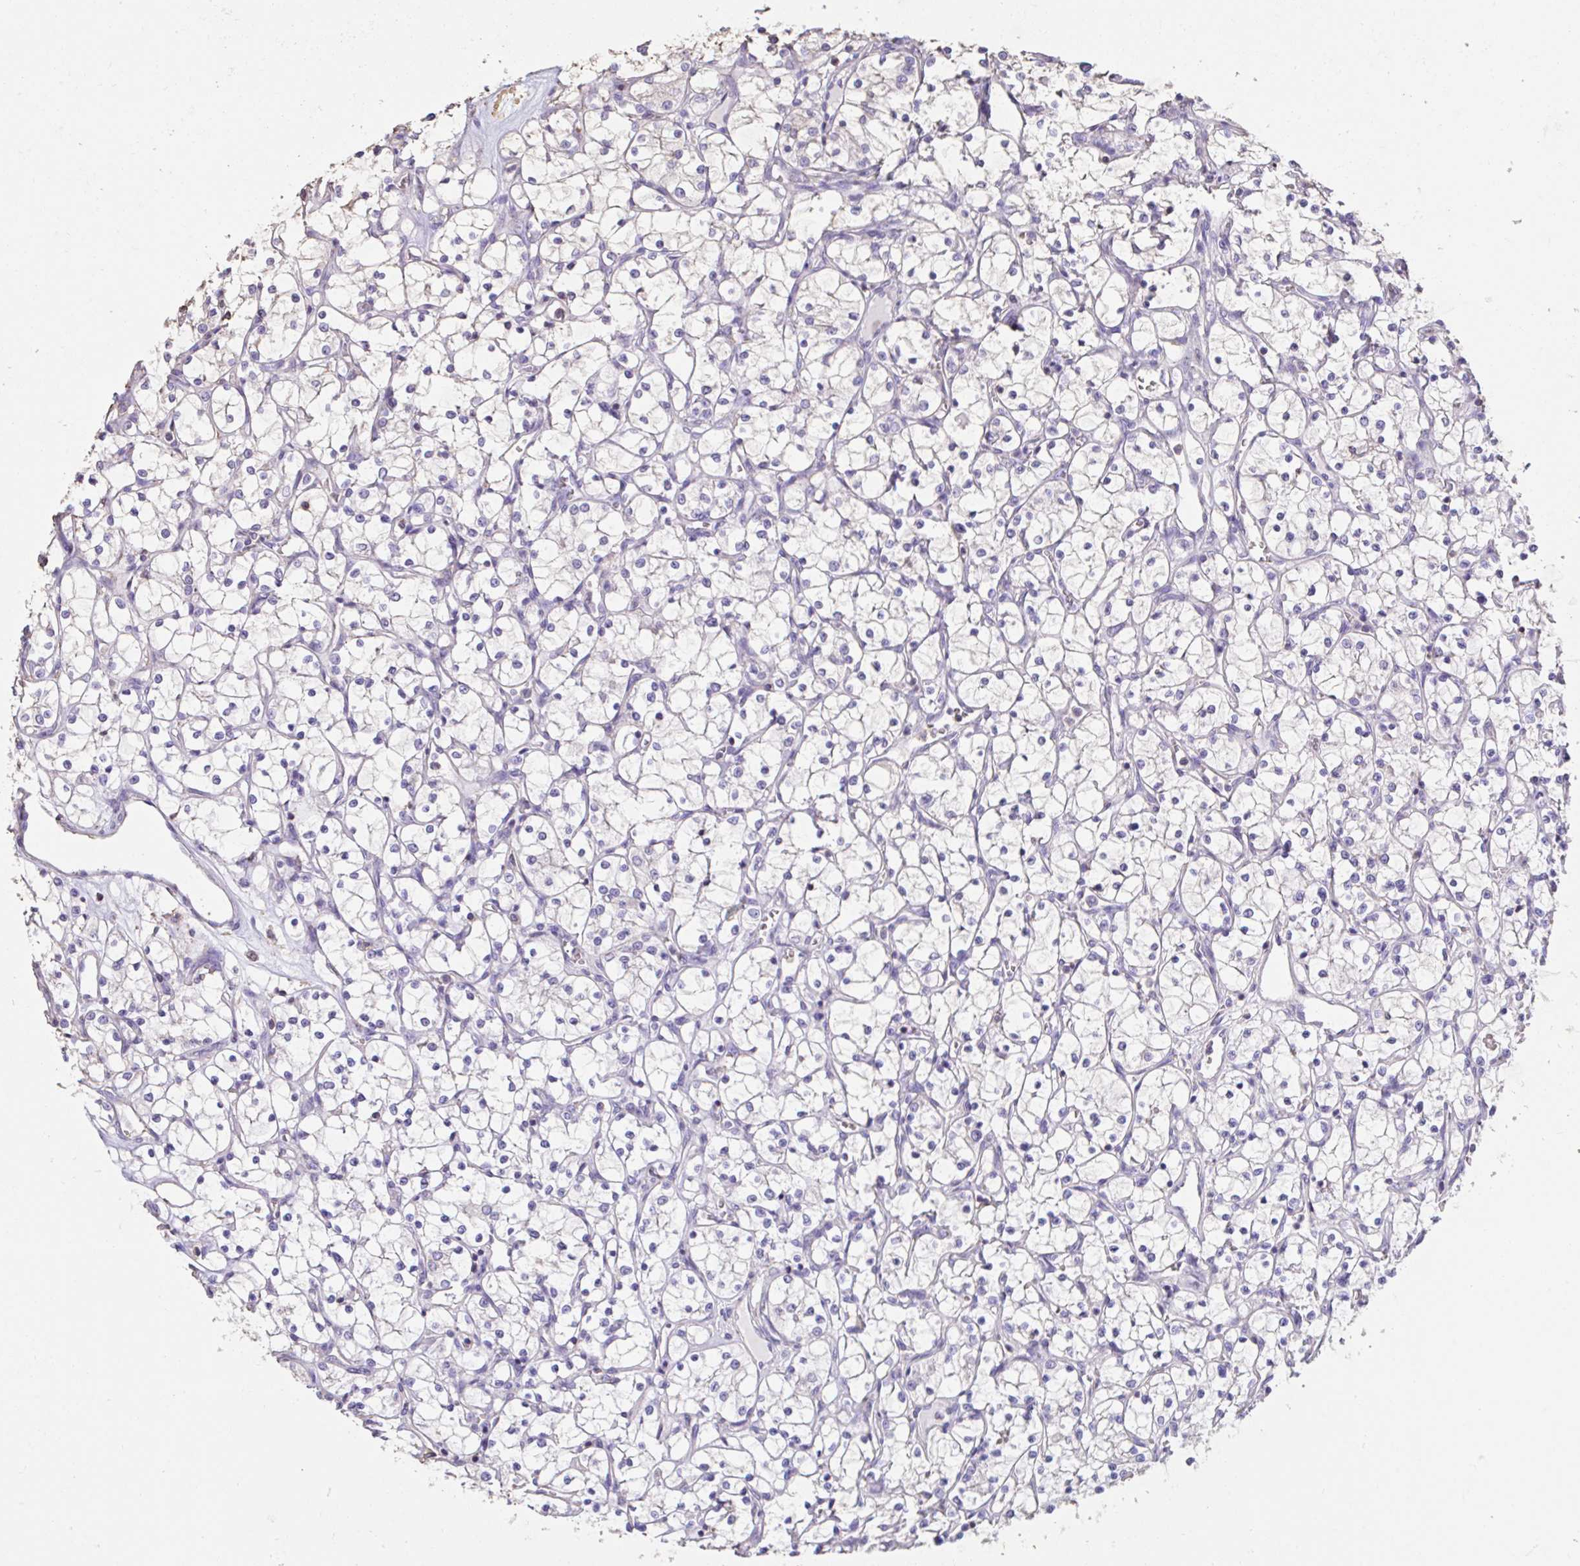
{"staining": {"intensity": "negative", "quantity": "none", "location": "none"}, "tissue": "renal cancer", "cell_type": "Tumor cells", "image_type": "cancer", "snomed": [{"axis": "morphology", "description": "Adenocarcinoma, NOS"}, {"axis": "topography", "description": "Kidney"}], "caption": "Immunohistochemical staining of human renal cancer demonstrates no significant positivity in tumor cells. (DAB (3,3'-diaminobenzidine) IHC, high magnification).", "gene": "IL23R", "patient": {"sex": "female", "age": 69}}